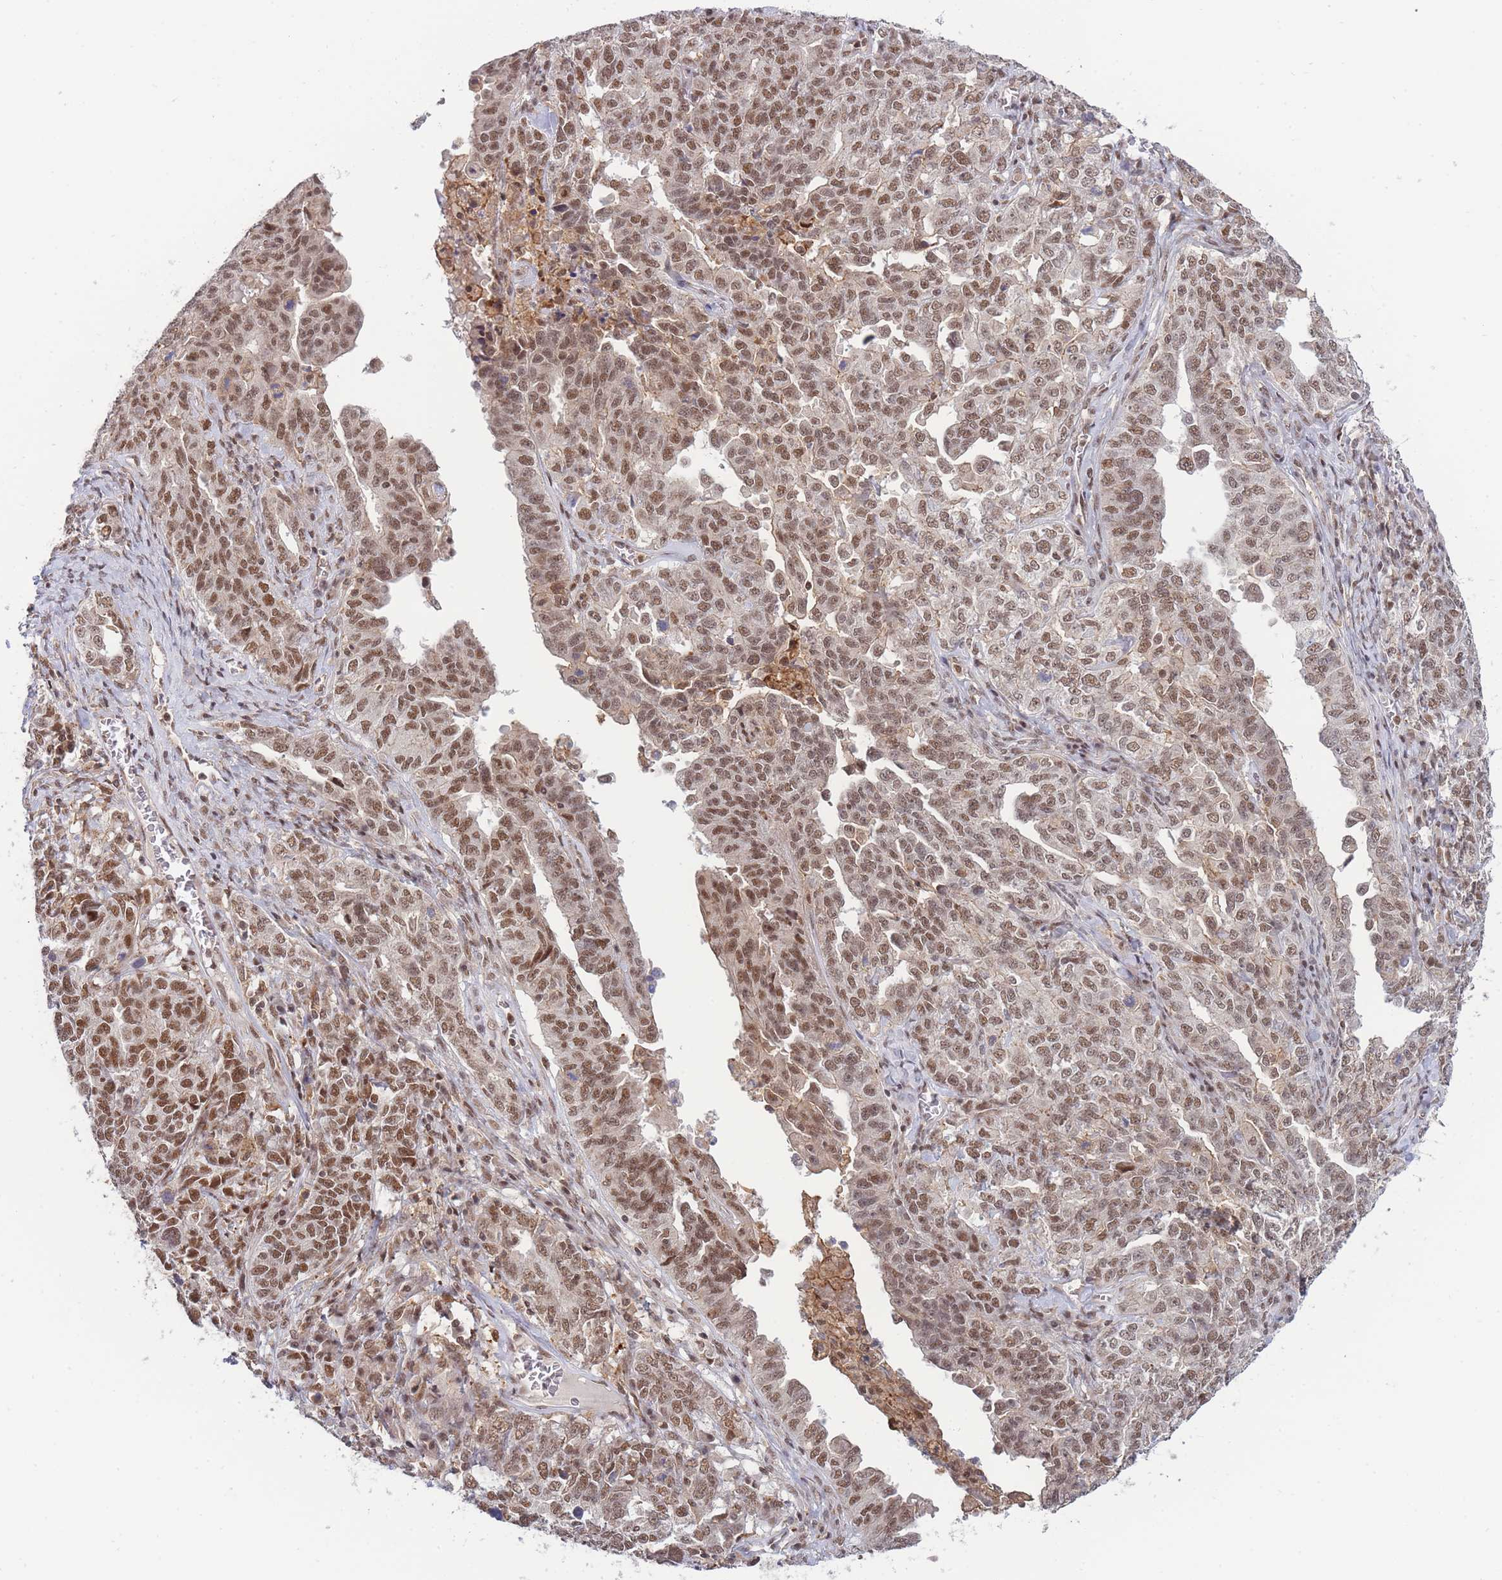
{"staining": {"intensity": "strong", "quantity": ">75%", "location": "nuclear"}, "tissue": "ovarian cancer", "cell_type": "Tumor cells", "image_type": "cancer", "snomed": [{"axis": "morphology", "description": "Carcinoma, endometroid"}, {"axis": "topography", "description": "Ovary"}], "caption": "High-power microscopy captured an IHC image of ovarian endometroid carcinoma, revealing strong nuclear staining in about >75% of tumor cells.", "gene": "BOD1L1", "patient": {"sex": "female", "age": 62}}